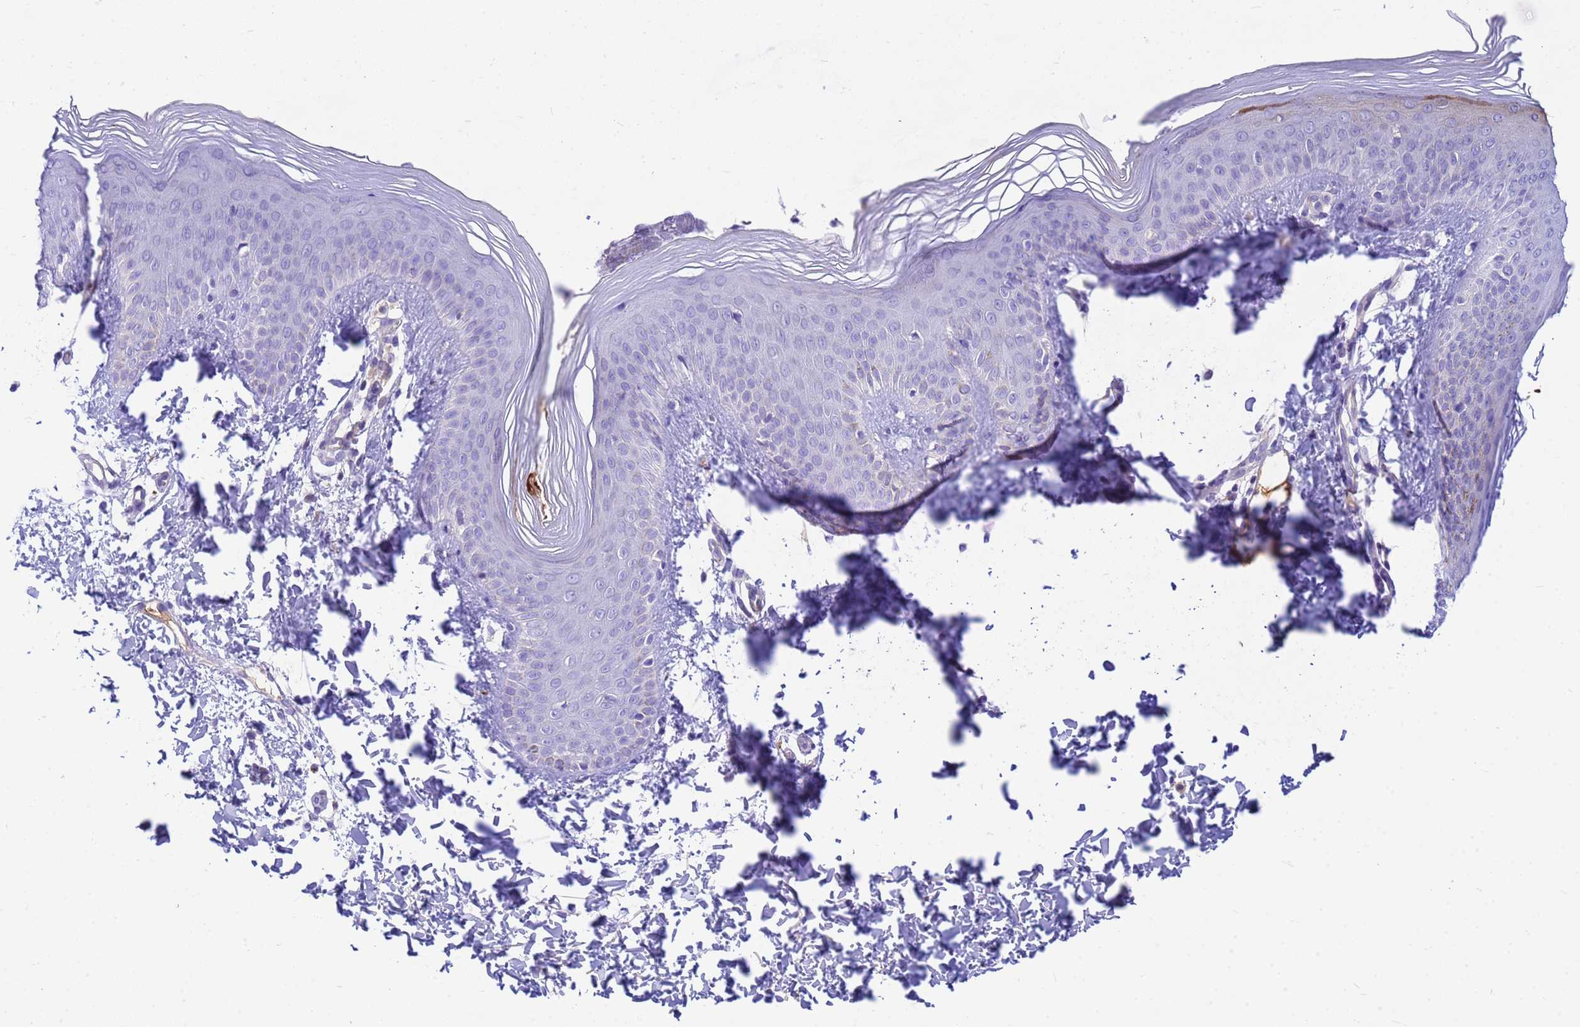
{"staining": {"intensity": "moderate", "quantity": "<25%", "location": "cytoplasmic/membranous"}, "tissue": "skin", "cell_type": "Epidermal cells", "image_type": "normal", "snomed": [{"axis": "morphology", "description": "Normal tissue, NOS"}, {"axis": "morphology", "description": "Inflammation, NOS"}, {"axis": "topography", "description": "Soft tissue"}, {"axis": "topography", "description": "Anal"}], "caption": "This is a micrograph of immunohistochemistry staining of unremarkable skin, which shows moderate staining in the cytoplasmic/membranous of epidermal cells.", "gene": "ORM1", "patient": {"sex": "female", "age": 15}}